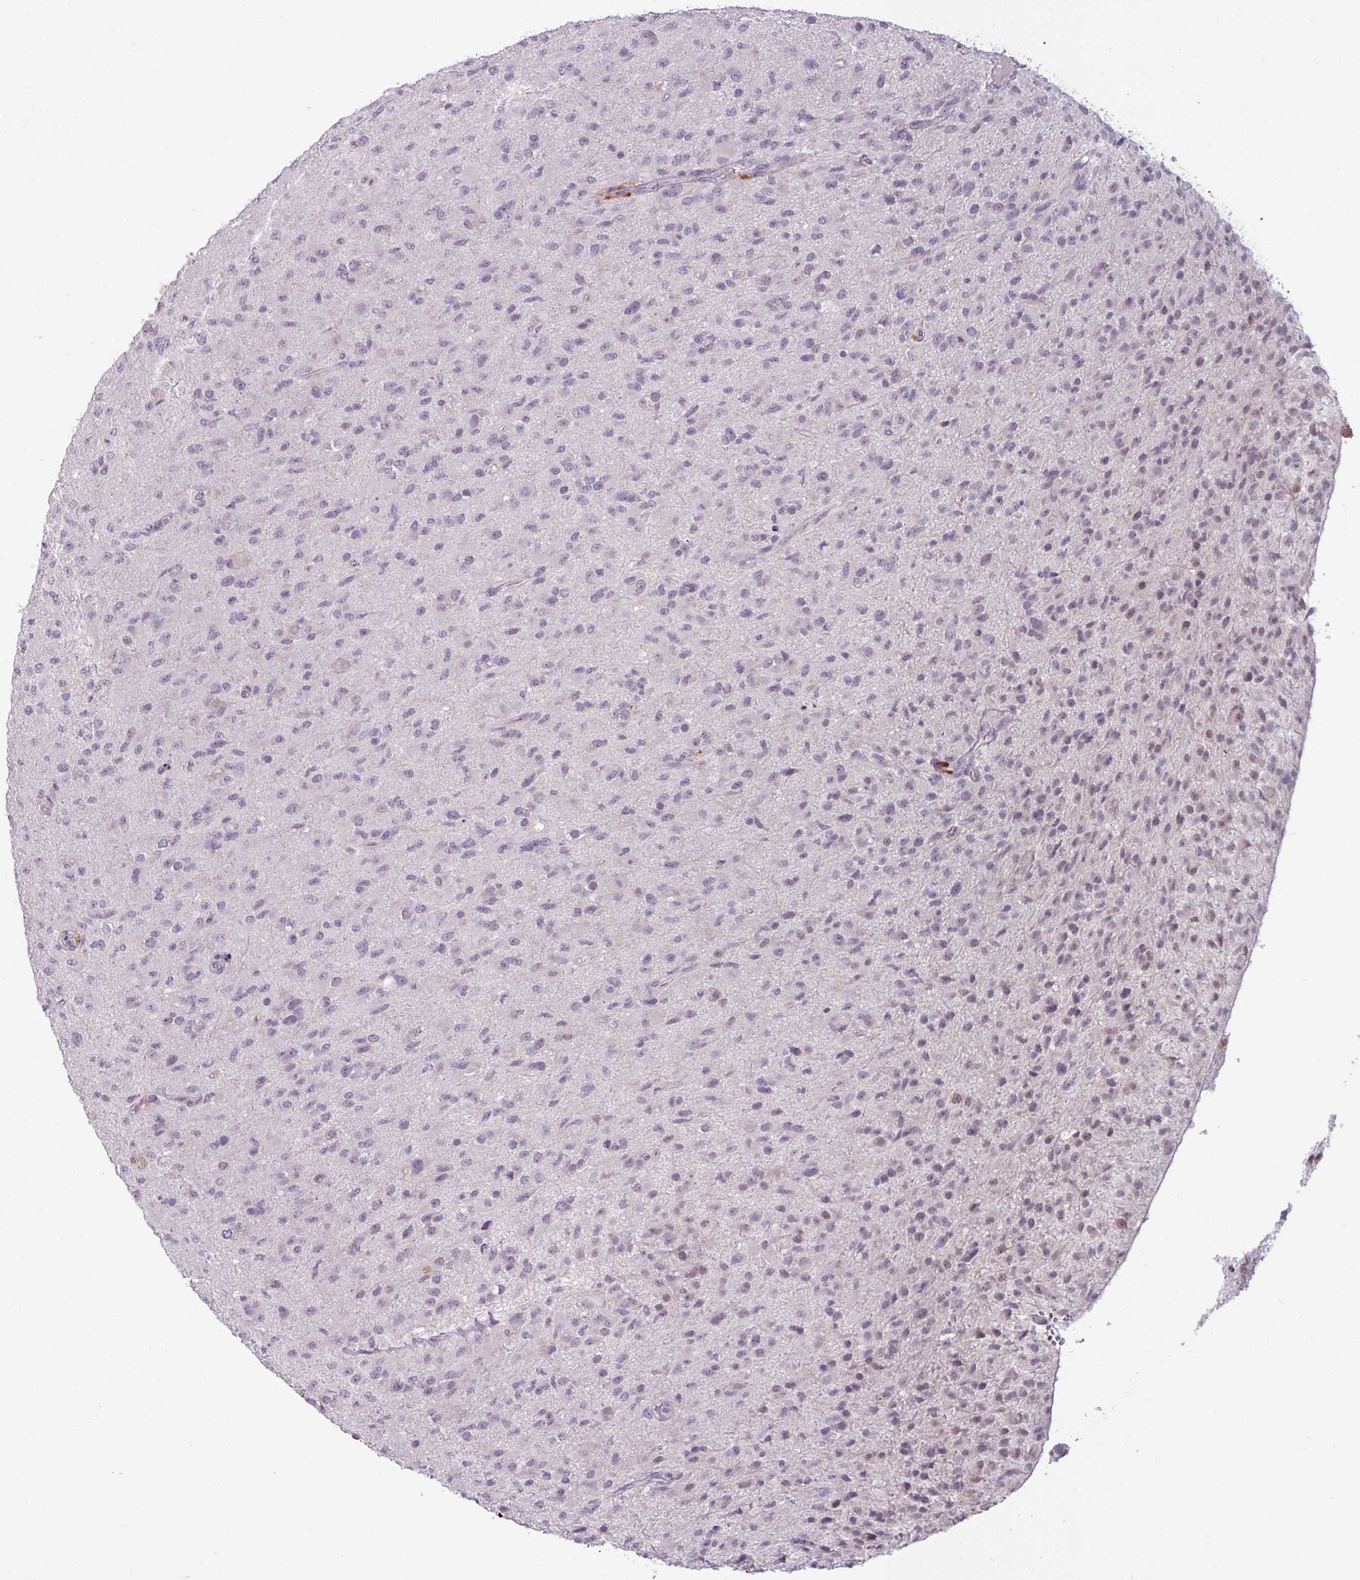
{"staining": {"intensity": "weak", "quantity": "<25%", "location": "nuclear"}, "tissue": "glioma", "cell_type": "Tumor cells", "image_type": "cancer", "snomed": [{"axis": "morphology", "description": "Glioma, malignant, Low grade"}, {"axis": "topography", "description": "Brain"}], "caption": "Malignant glioma (low-grade) stained for a protein using IHC demonstrates no staining tumor cells.", "gene": "UVSSA", "patient": {"sex": "male", "age": 65}}